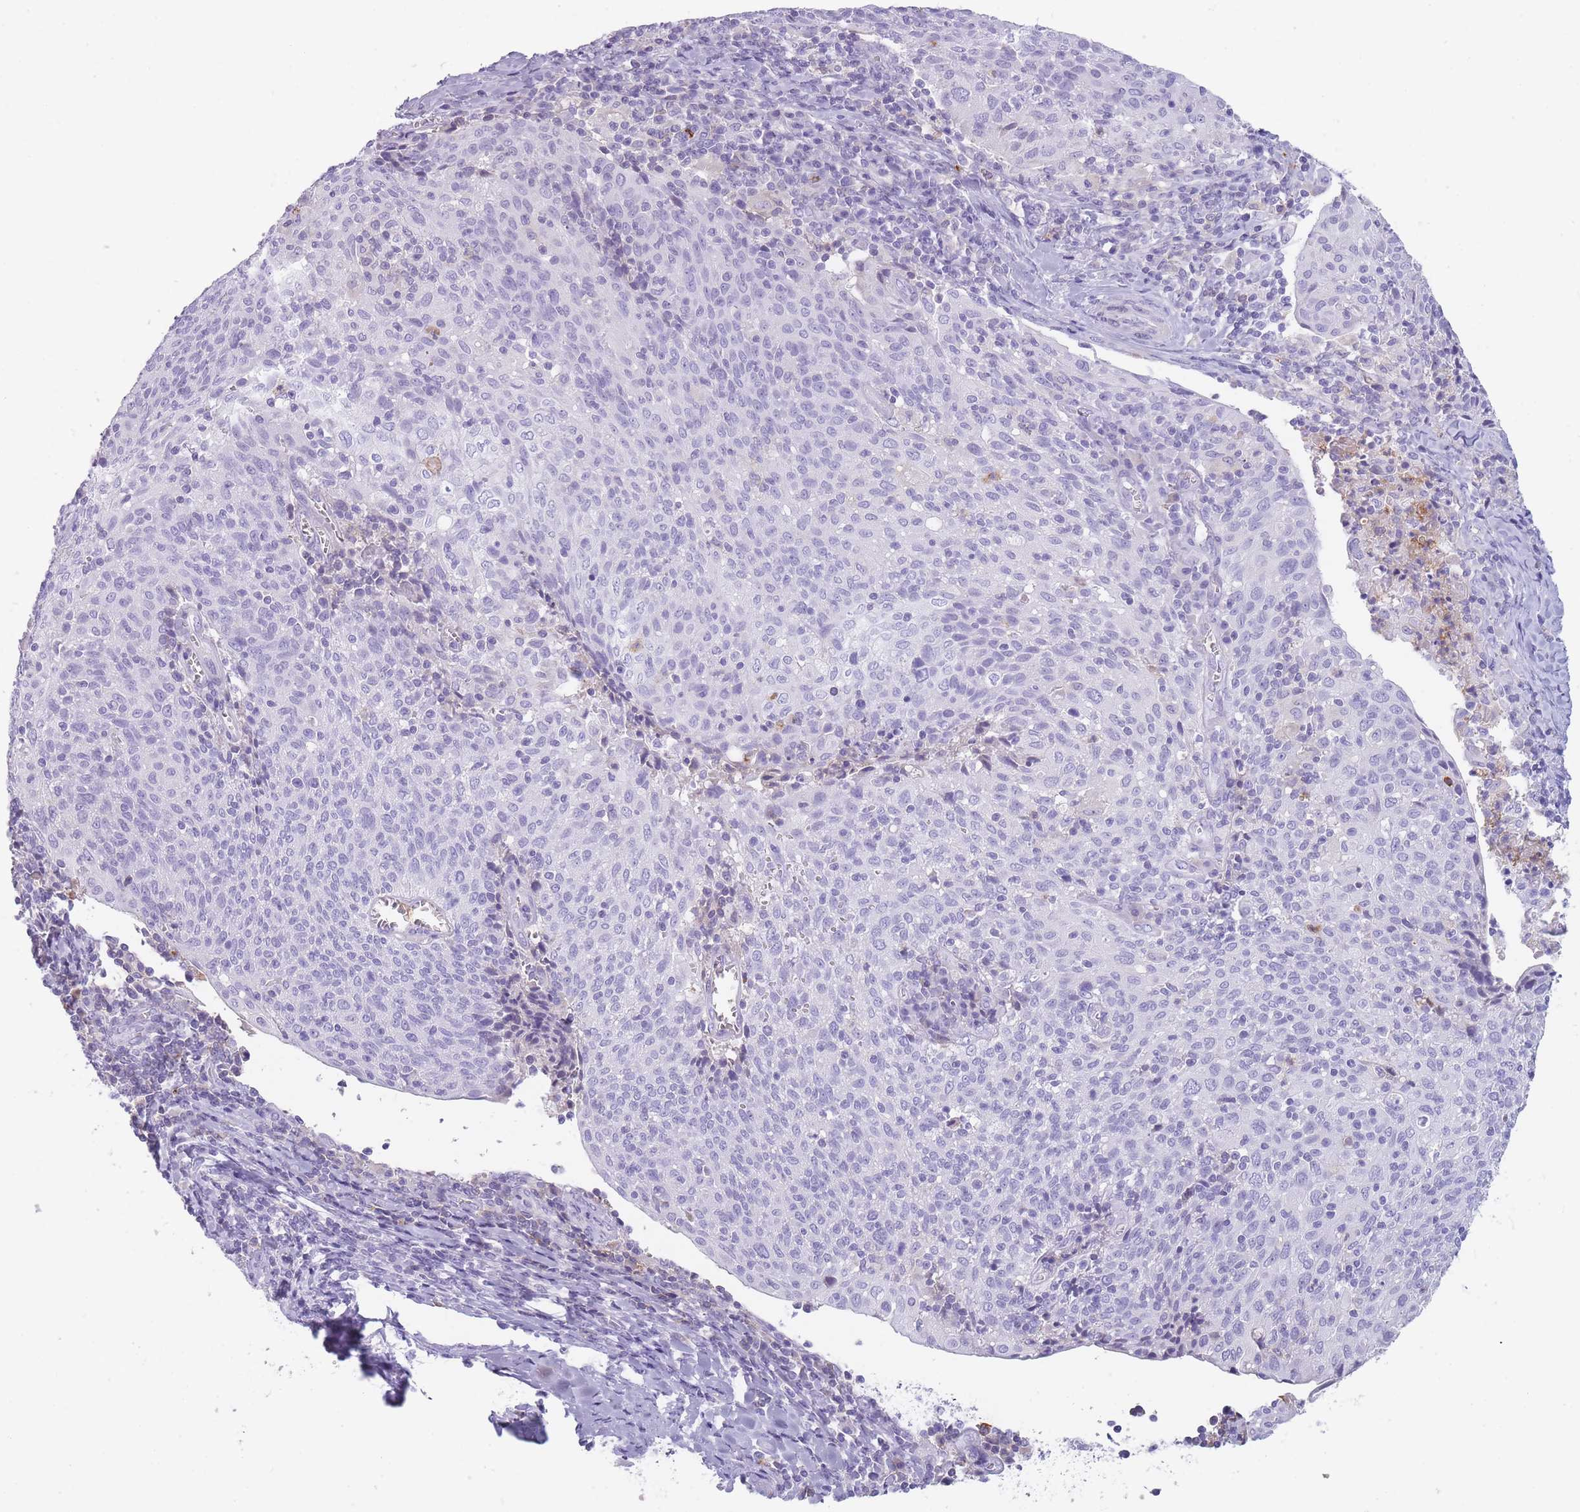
{"staining": {"intensity": "negative", "quantity": "none", "location": "none"}, "tissue": "cervical cancer", "cell_type": "Tumor cells", "image_type": "cancer", "snomed": [{"axis": "morphology", "description": "Squamous cell carcinoma, NOS"}, {"axis": "topography", "description": "Cervix"}], "caption": "Immunohistochemistry (IHC) of squamous cell carcinoma (cervical) demonstrates no staining in tumor cells. The staining was performed using DAB to visualize the protein expression in brown, while the nuclei were stained in blue with hematoxylin (Magnification: 20x).", "gene": "CR1L", "patient": {"sex": "female", "age": 52}}